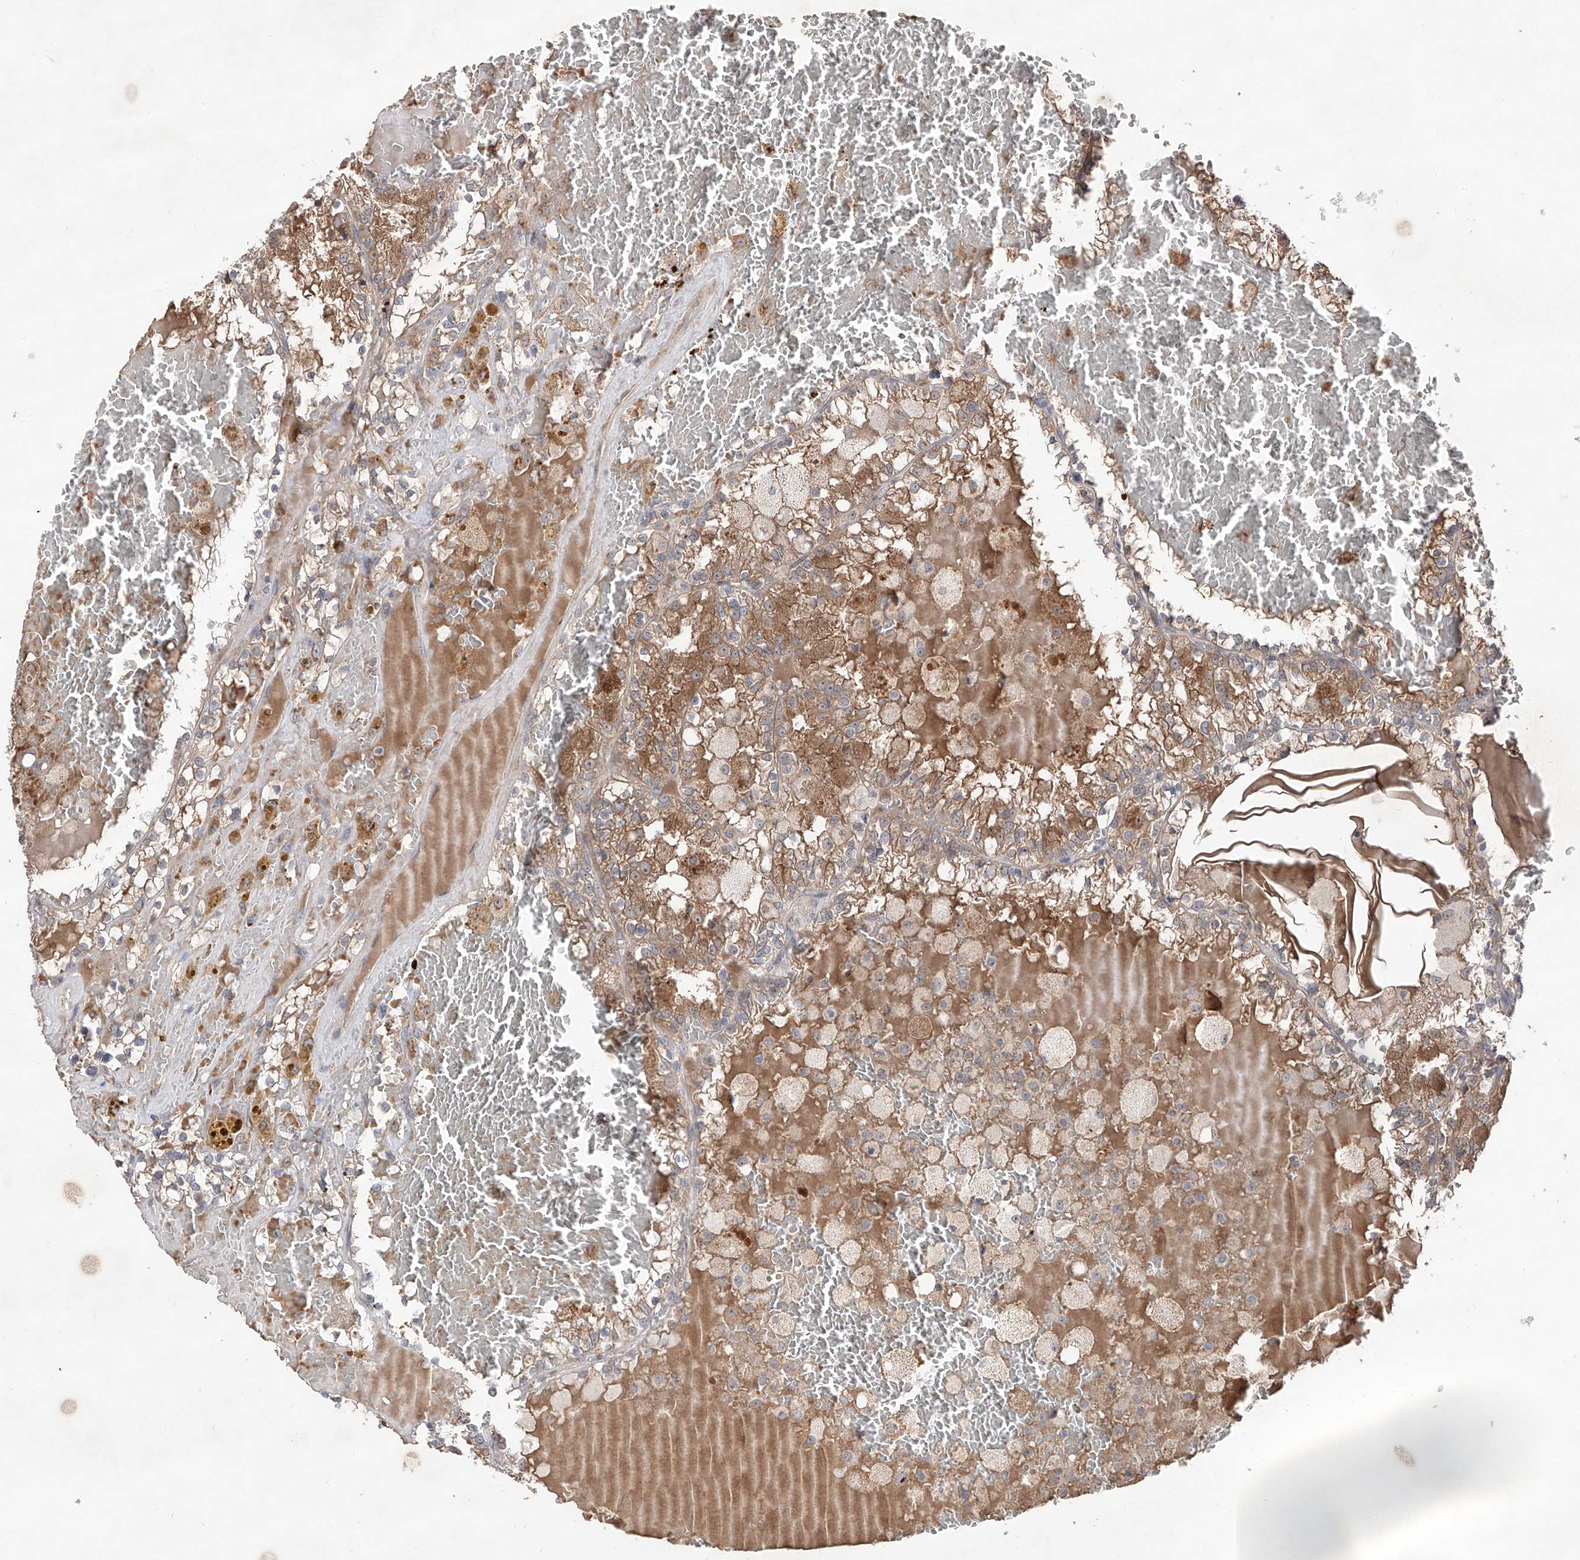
{"staining": {"intensity": "moderate", "quantity": "25%-75%", "location": "cytoplasmic/membranous"}, "tissue": "renal cancer", "cell_type": "Tumor cells", "image_type": "cancer", "snomed": [{"axis": "morphology", "description": "Adenocarcinoma, NOS"}, {"axis": "topography", "description": "Kidney"}], "caption": "IHC of renal adenocarcinoma shows medium levels of moderate cytoplasmic/membranous positivity in about 25%-75% of tumor cells. (Stains: DAB in brown, nuclei in blue, Microscopy: brightfield microscopy at high magnification).", "gene": "EDN1", "patient": {"sex": "female", "age": 56}}